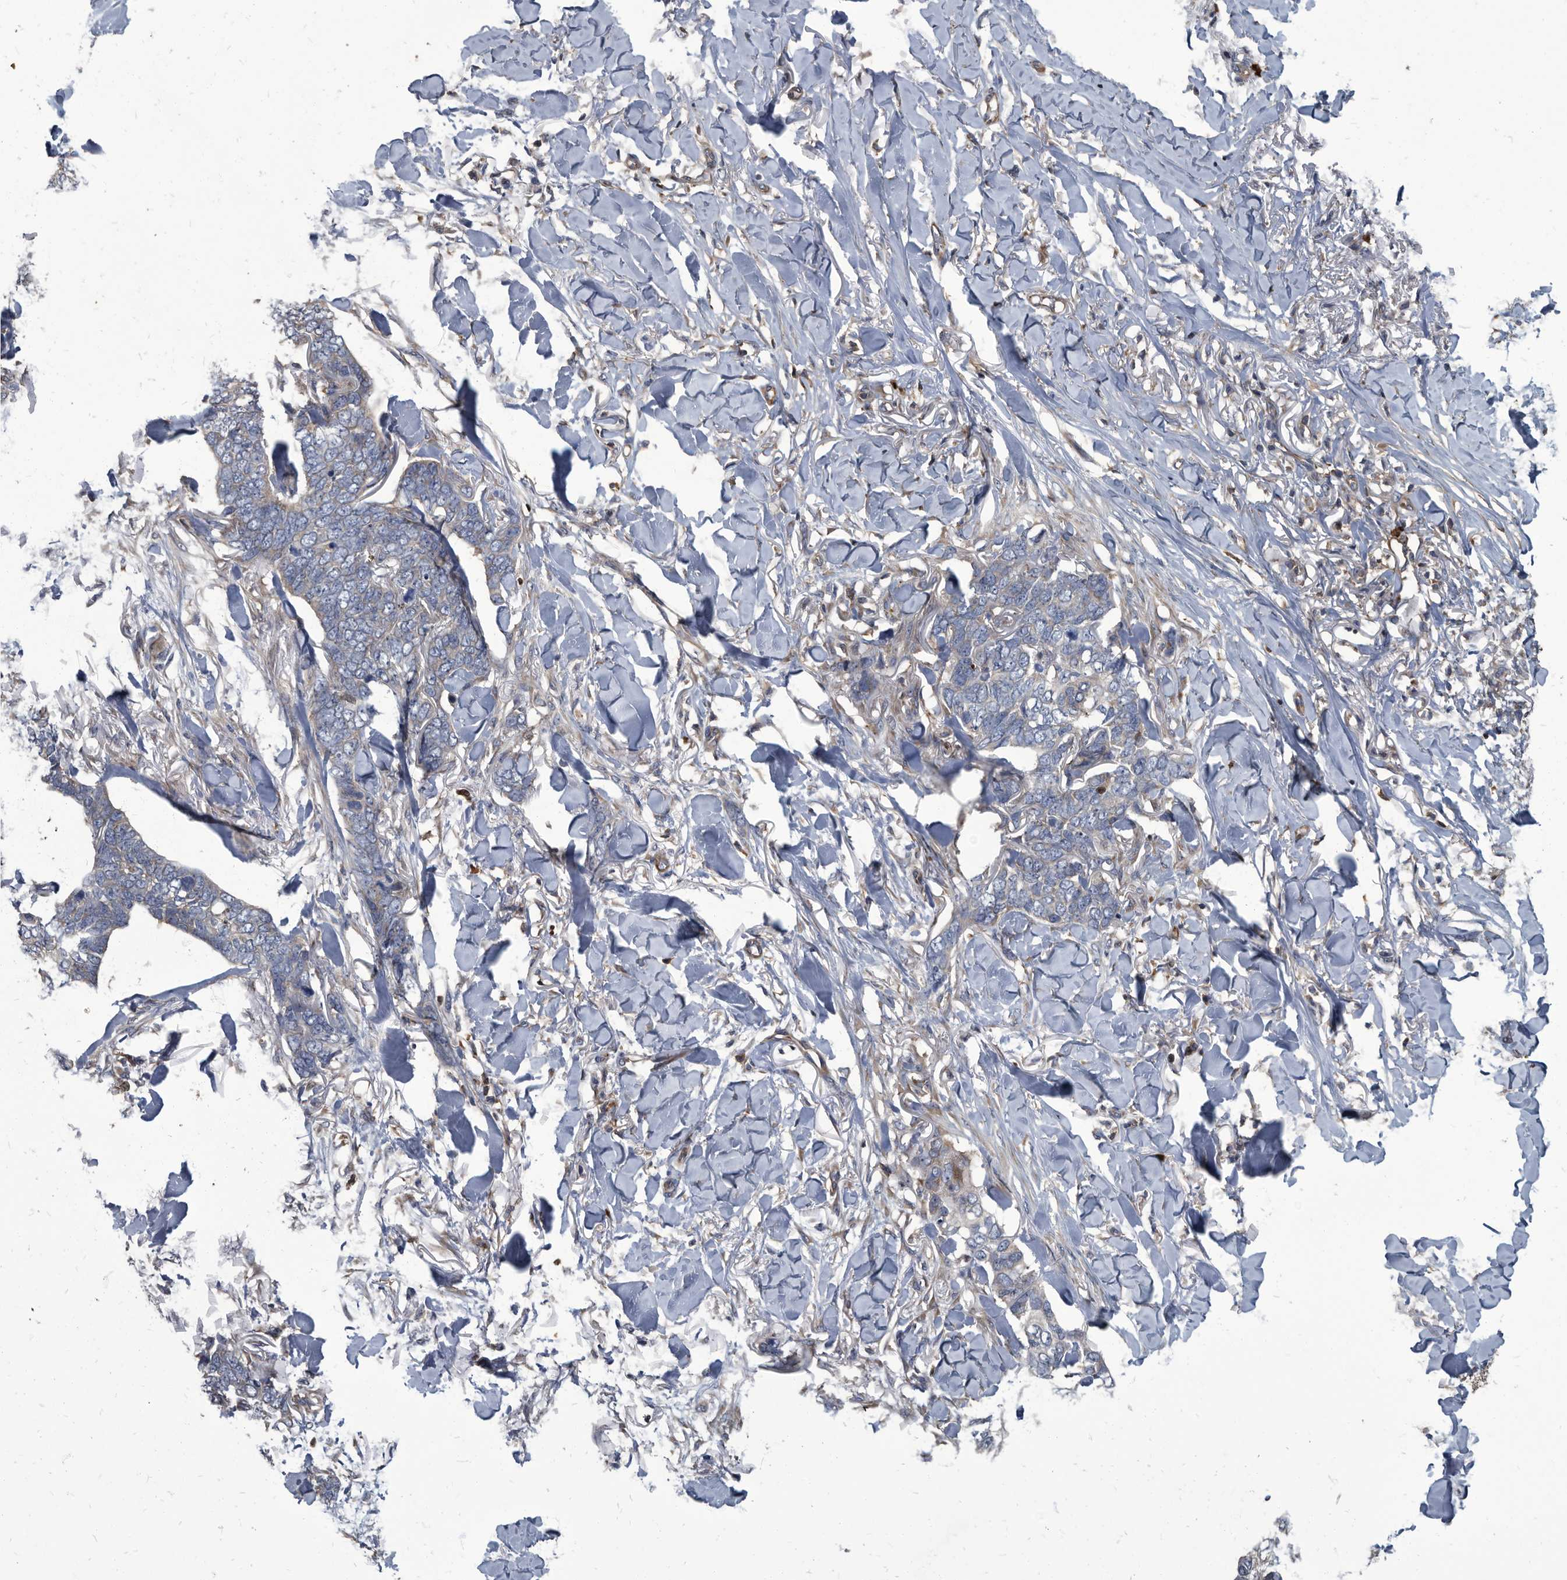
{"staining": {"intensity": "negative", "quantity": "none", "location": "none"}, "tissue": "skin cancer", "cell_type": "Tumor cells", "image_type": "cancer", "snomed": [{"axis": "morphology", "description": "Normal tissue, NOS"}, {"axis": "morphology", "description": "Basal cell carcinoma"}, {"axis": "topography", "description": "Skin"}], "caption": "This is an IHC histopathology image of human basal cell carcinoma (skin). There is no positivity in tumor cells.", "gene": "CDV3", "patient": {"sex": "male", "age": 77}}